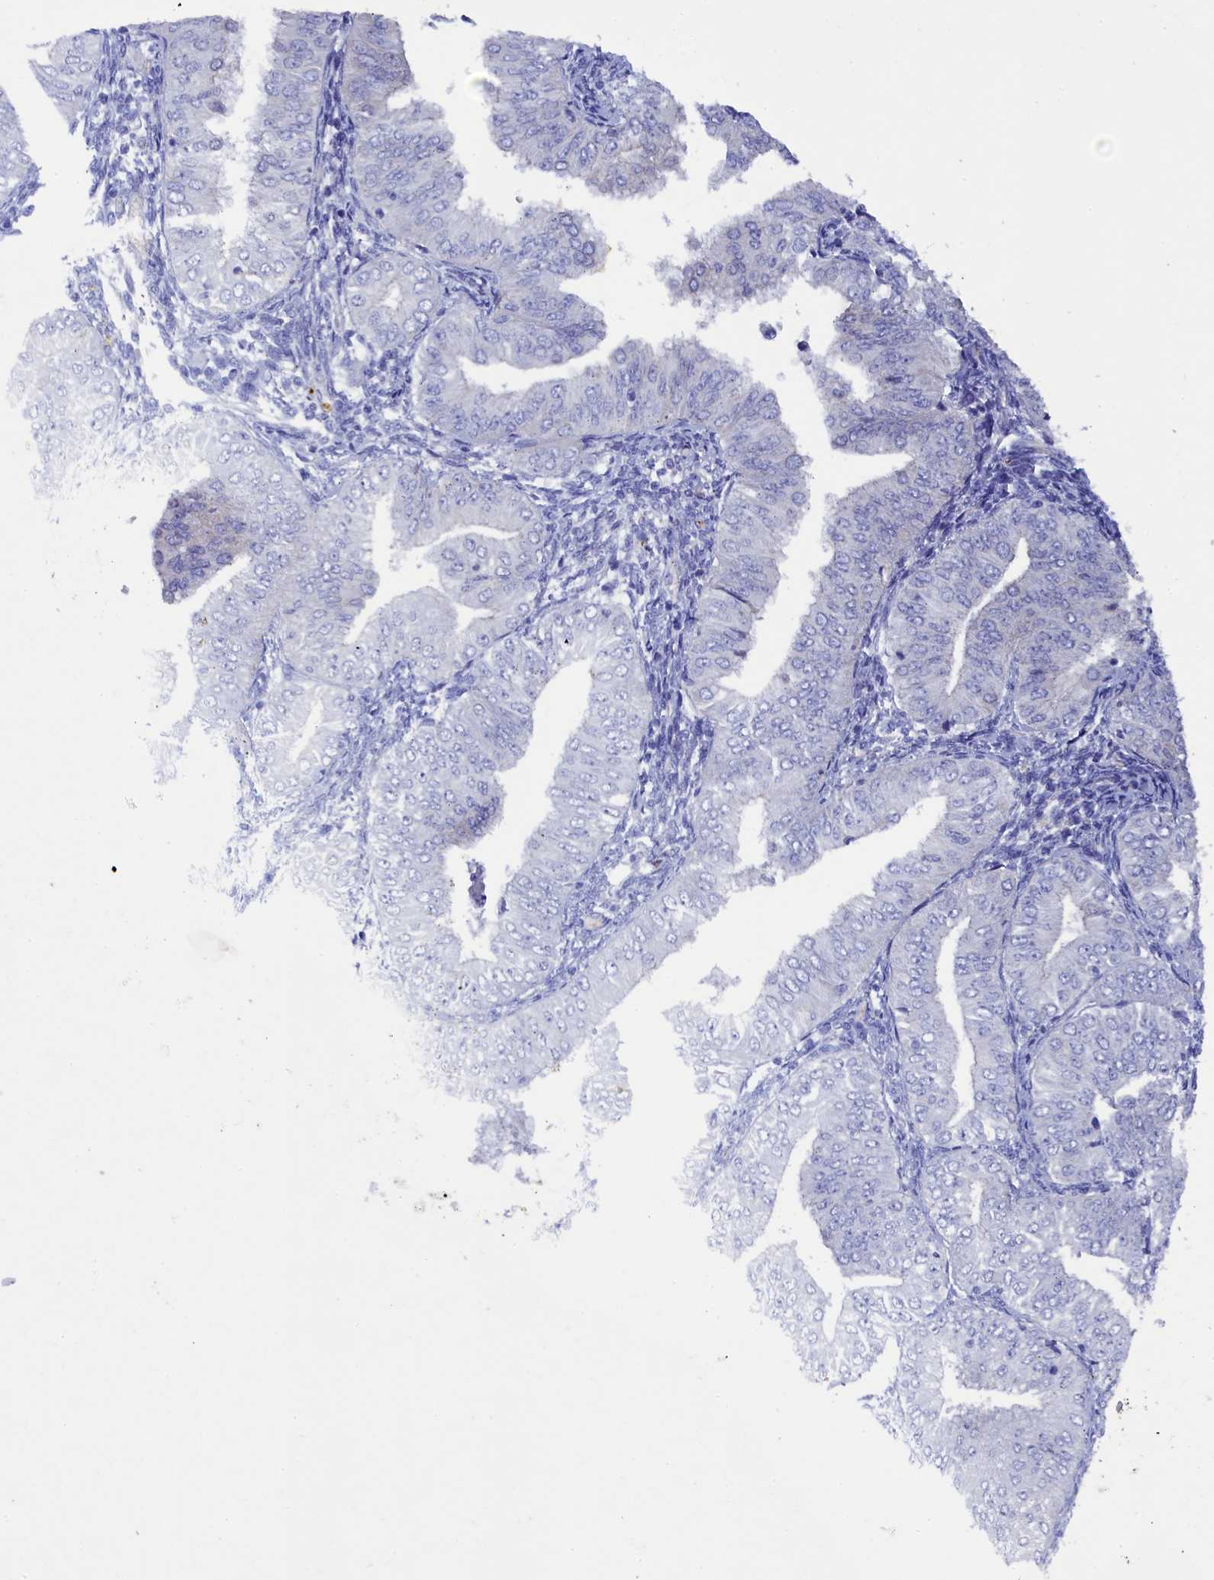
{"staining": {"intensity": "negative", "quantity": "none", "location": "none"}, "tissue": "endometrial cancer", "cell_type": "Tumor cells", "image_type": "cancer", "snomed": [{"axis": "morphology", "description": "Normal tissue, NOS"}, {"axis": "morphology", "description": "Adenocarcinoma, NOS"}, {"axis": "topography", "description": "Endometrium"}], "caption": "Tumor cells show no significant staining in adenocarcinoma (endometrial).", "gene": "MYADML2", "patient": {"sex": "female", "age": 53}}